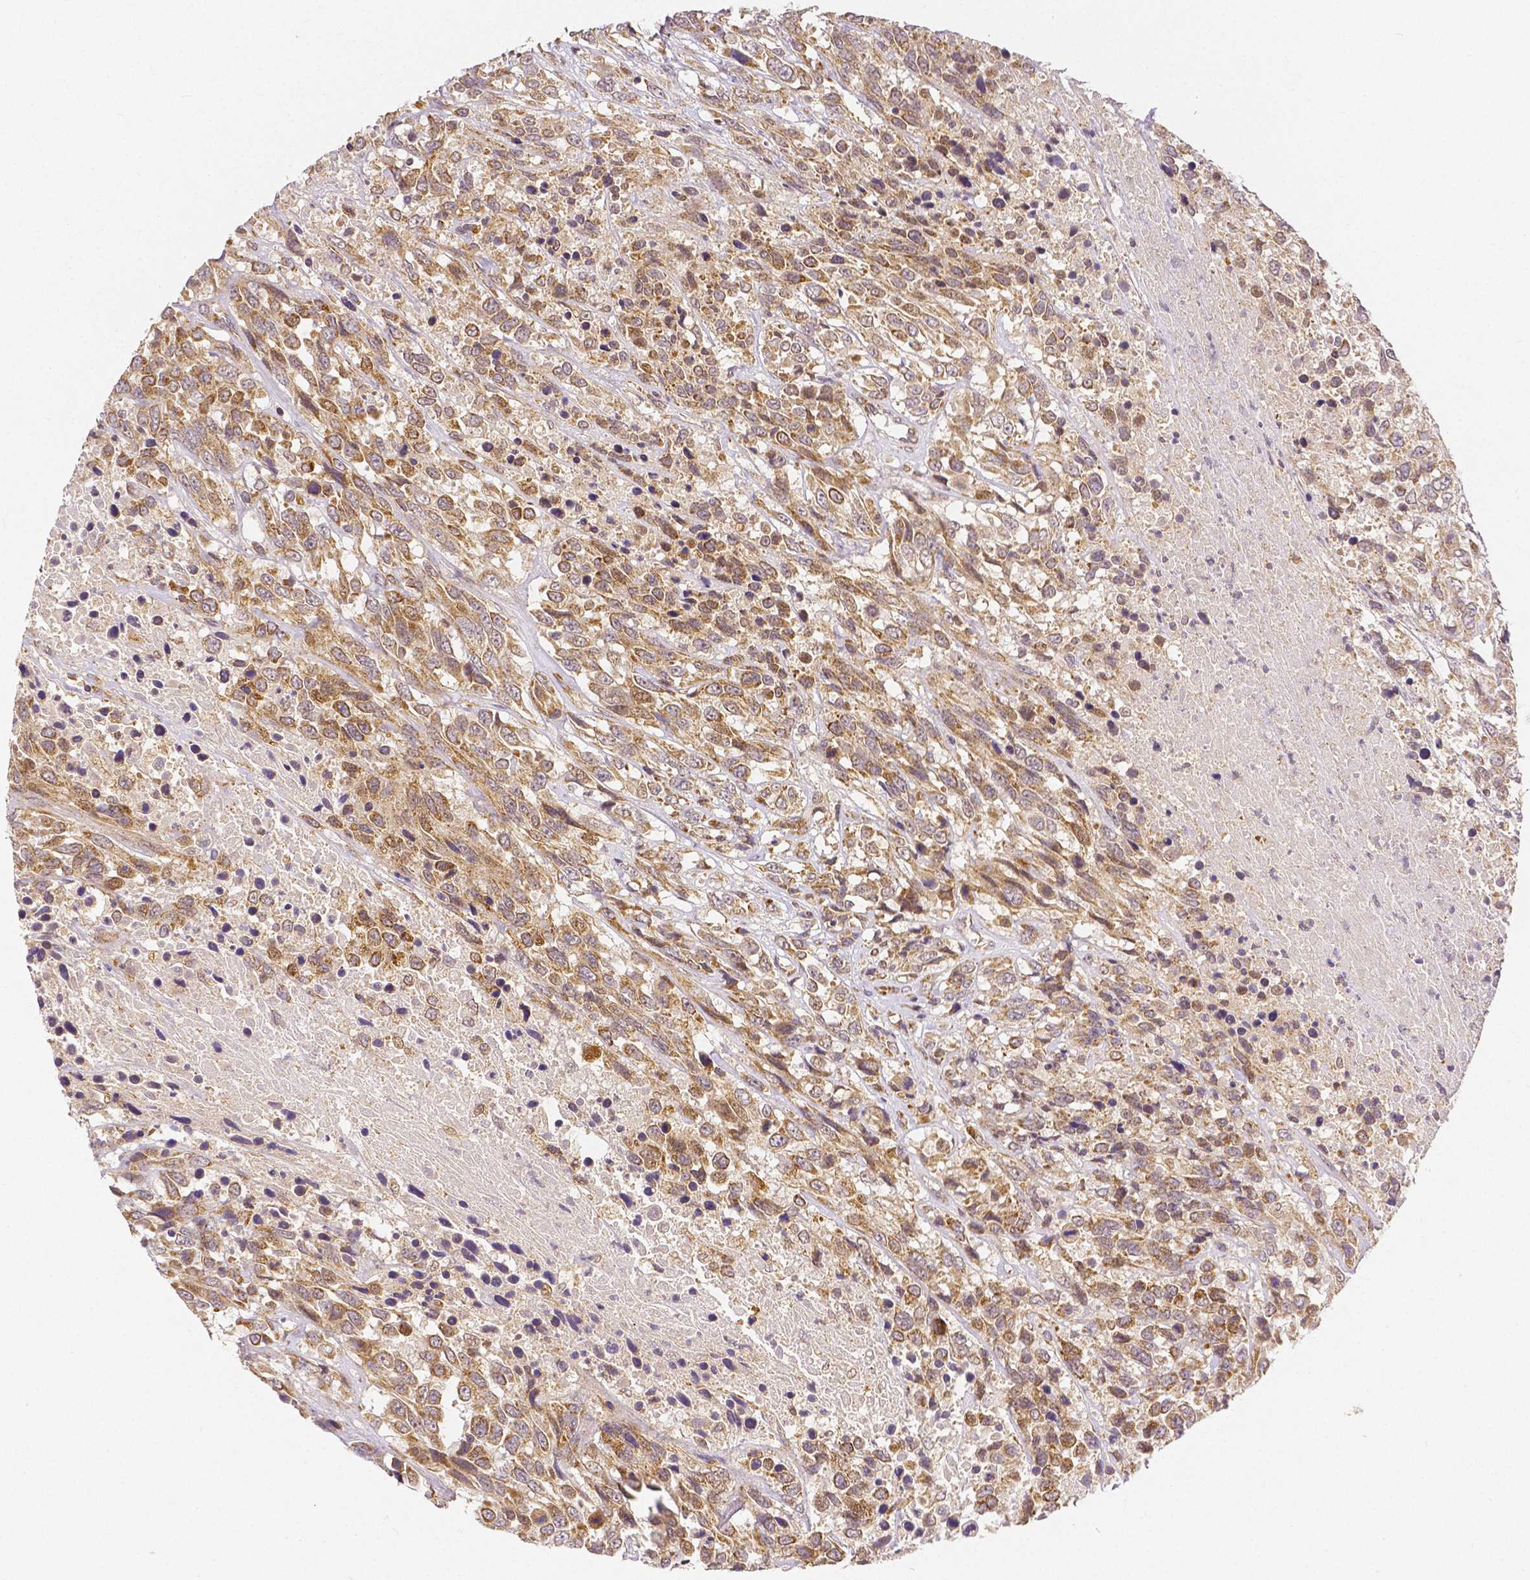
{"staining": {"intensity": "moderate", "quantity": ">75%", "location": "cytoplasmic/membranous,nuclear"}, "tissue": "urothelial cancer", "cell_type": "Tumor cells", "image_type": "cancer", "snomed": [{"axis": "morphology", "description": "Urothelial carcinoma, High grade"}, {"axis": "topography", "description": "Urinary bladder"}], "caption": "Immunohistochemistry (IHC) micrograph of human urothelial cancer stained for a protein (brown), which reveals medium levels of moderate cytoplasmic/membranous and nuclear positivity in approximately >75% of tumor cells.", "gene": "RHOT1", "patient": {"sex": "female", "age": 70}}